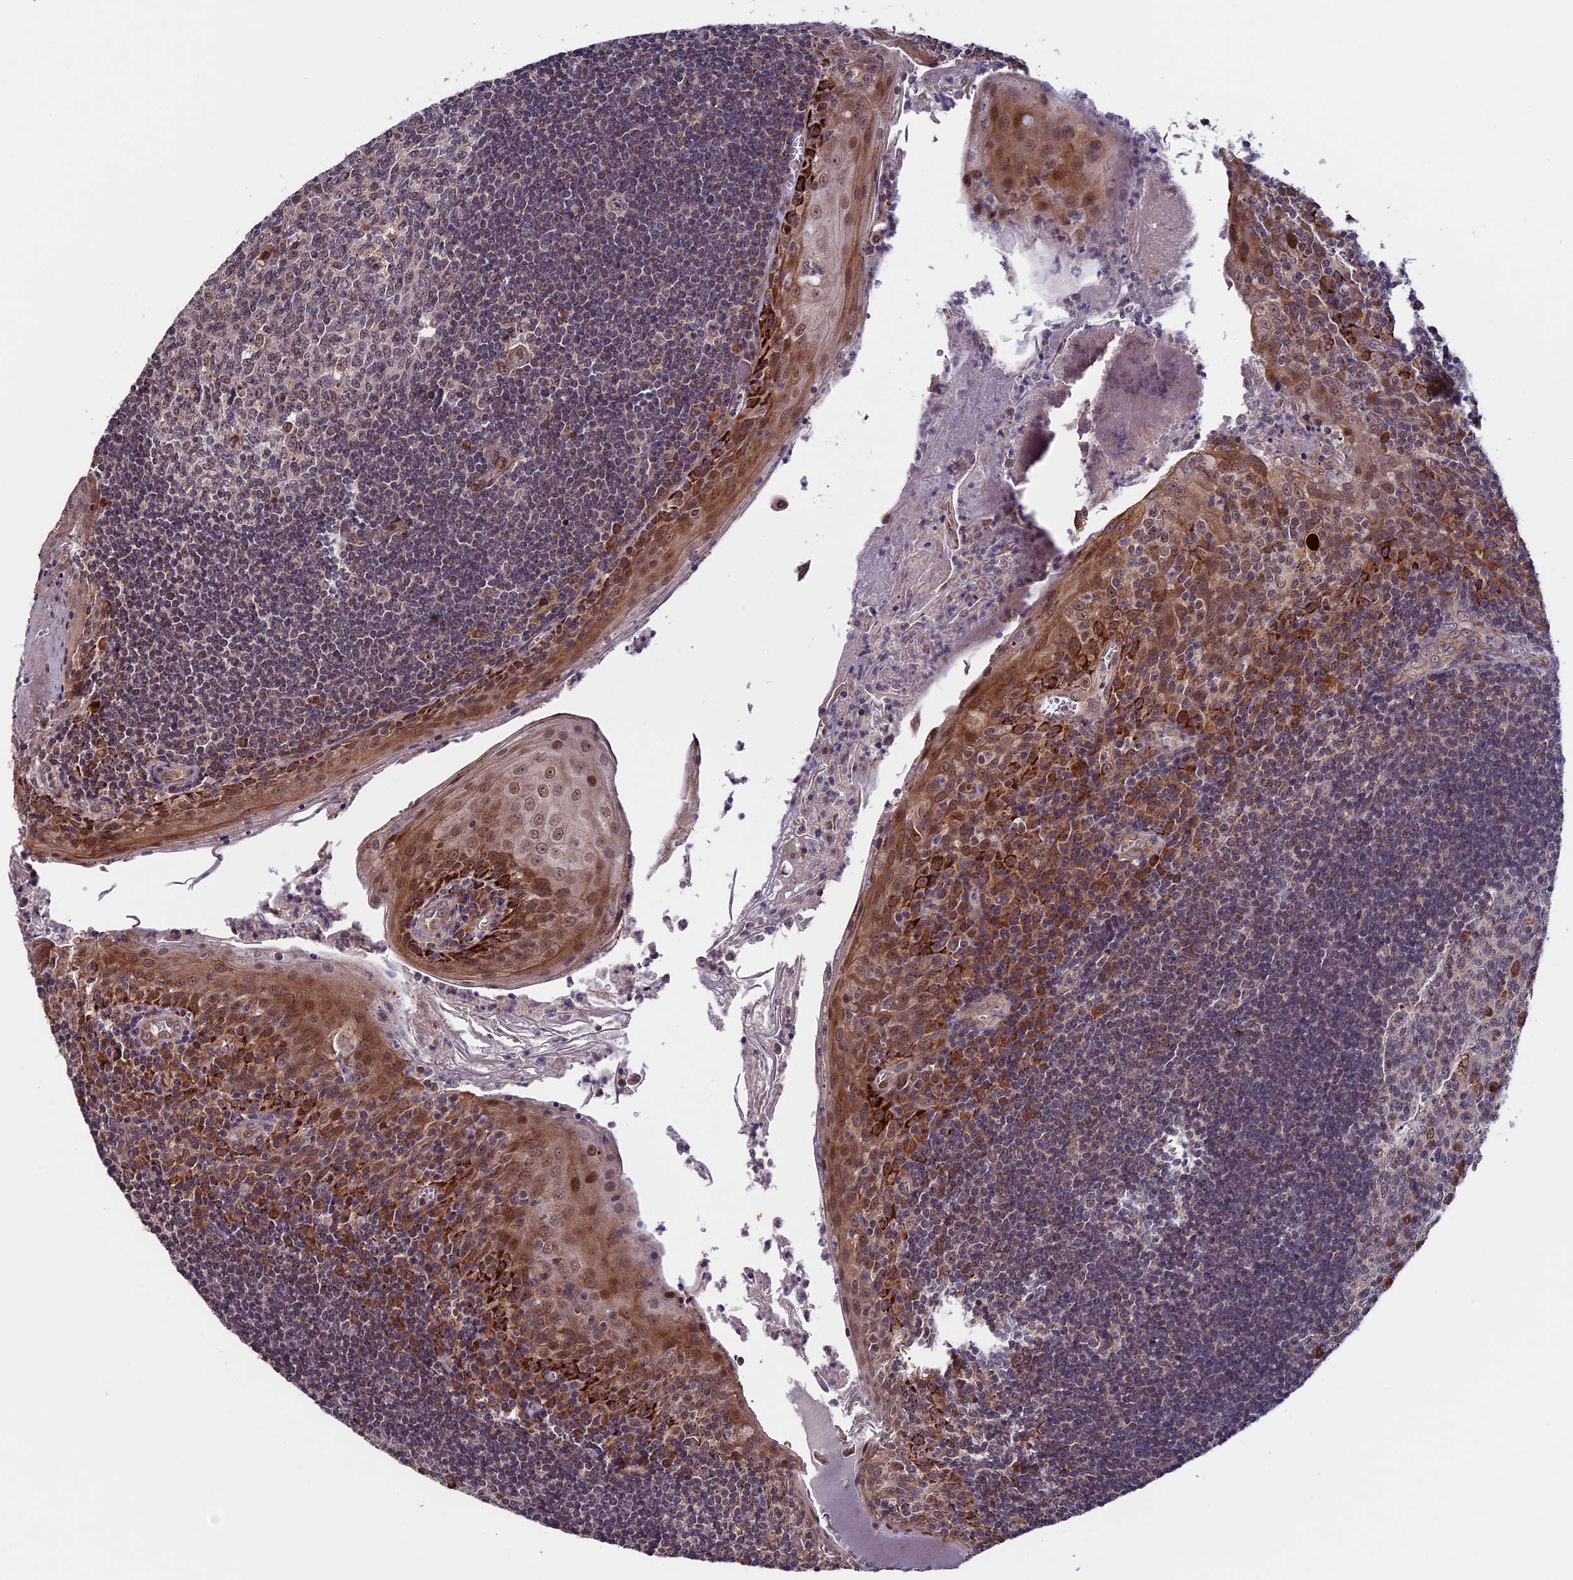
{"staining": {"intensity": "moderate", "quantity": "25%-75%", "location": "cytoplasmic/membranous,nuclear"}, "tissue": "tonsil", "cell_type": "Germinal center cells", "image_type": "normal", "snomed": [{"axis": "morphology", "description": "Normal tissue, NOS"}, {"axis": "topography", "description": "Tonsil"}], "caption": "Germinal center cells exhibit medium levels of moderate cytoplasmic/membranous,nuclear positivity in approximately 25%-75% of cells in normal human tonsil. (DAB (3,3'-diaminobenzidine) IHC, brown staining for protein, blue staining for nuclei).", "gene": "RNF17", "patient": {"sex": "male", "age": 27}}